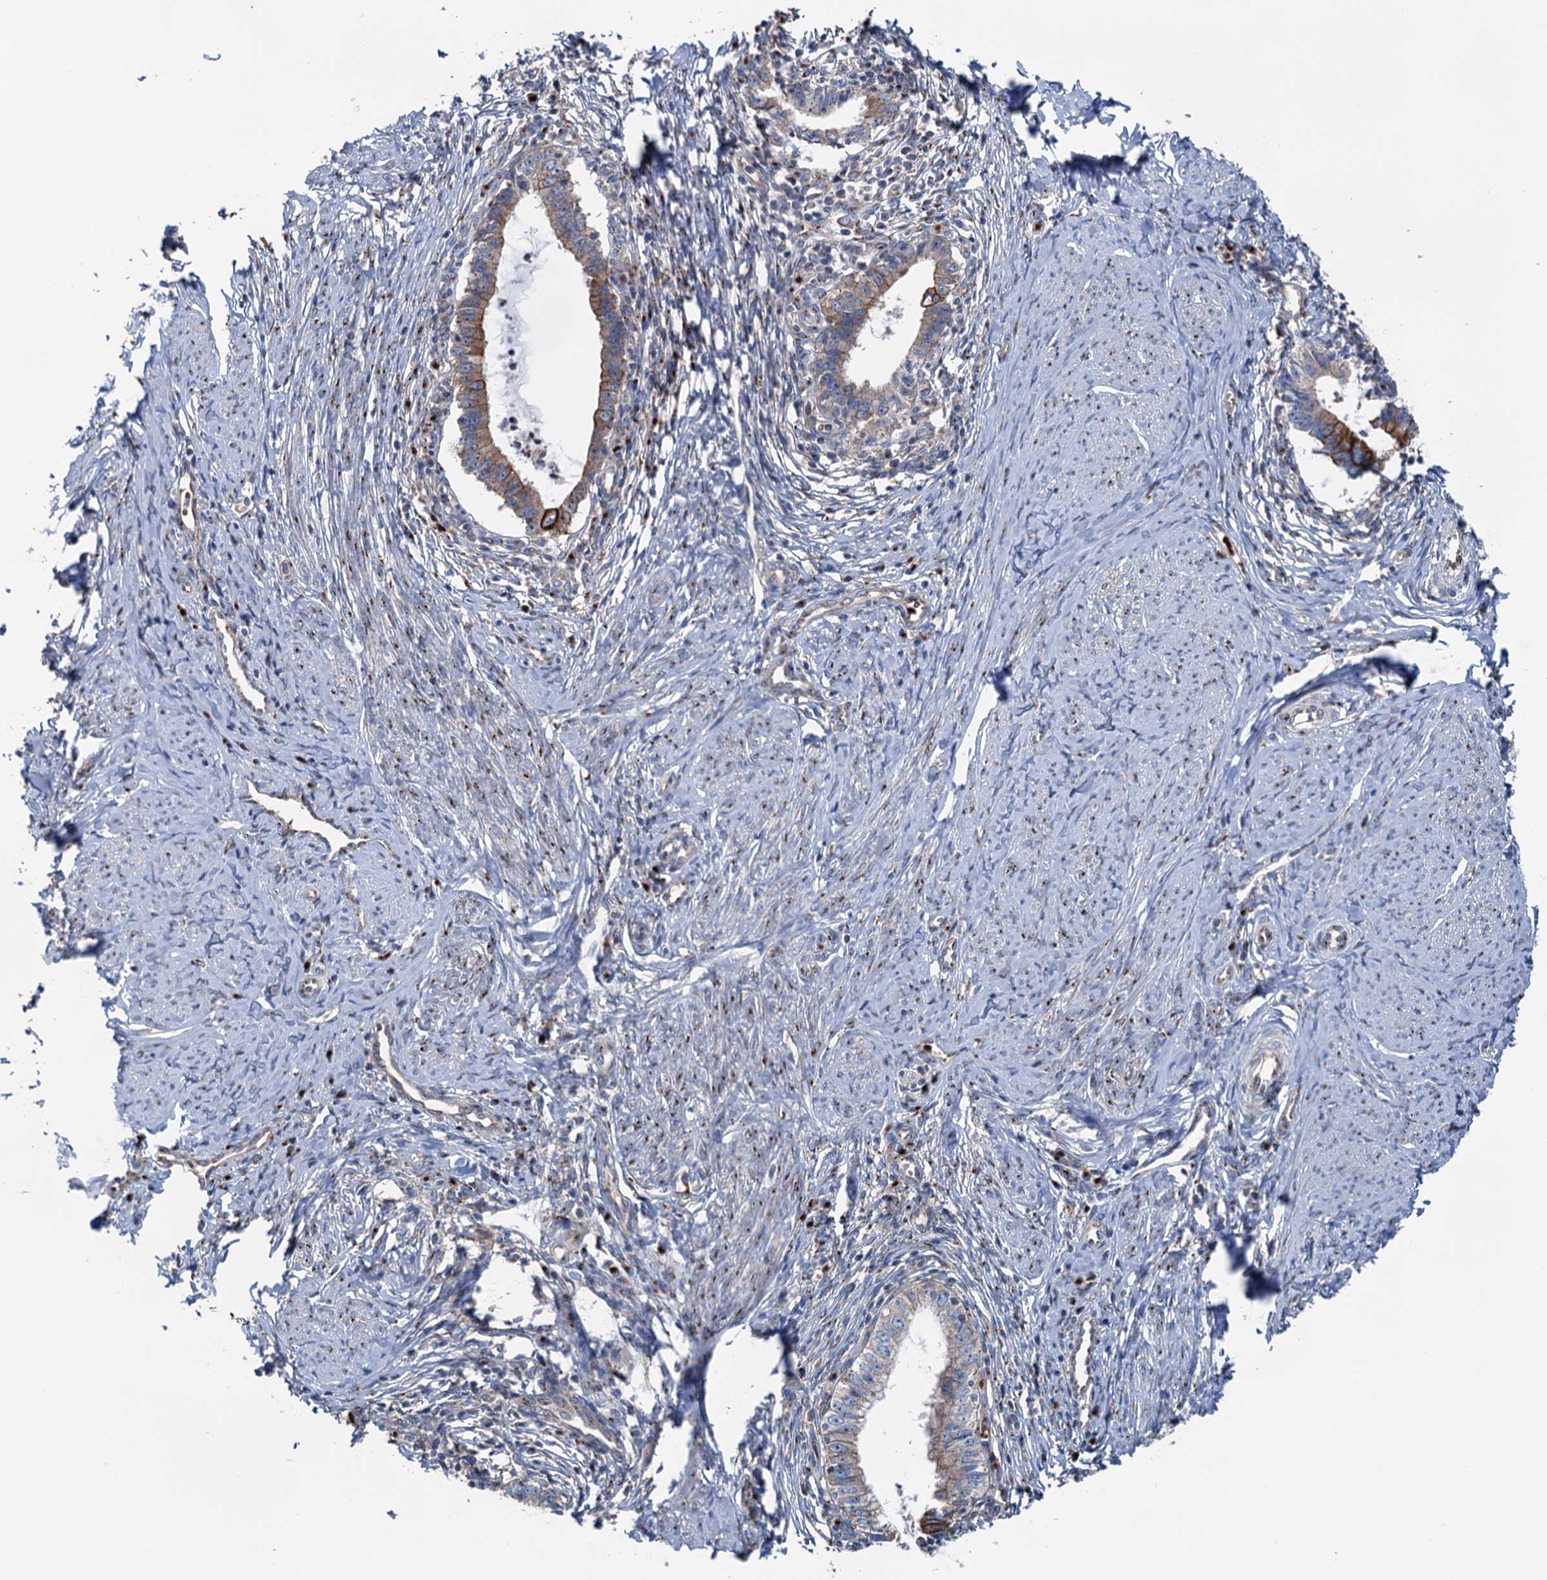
{"staining": {"intensity": "moderate", "quantity": ">75%", "location": "cytoplasmic/membranous"}, "tissue": "cervical cancer", "cell_type": "Tumor cells", "image_type": "cancer", "snomed": [{"axis": "morphology", "description": "Adenocarcinoma, NOS"}, {"axis": "topography", "description": "Cervix"}], "caption": "Human cervical cancer stained with a brown dye demonstrates moderate cytoplasmic/membranous positive expression in about >75% of tumor cells.", "gene": "EIPR1", "patient": {"sex": "female", "age": 36}}